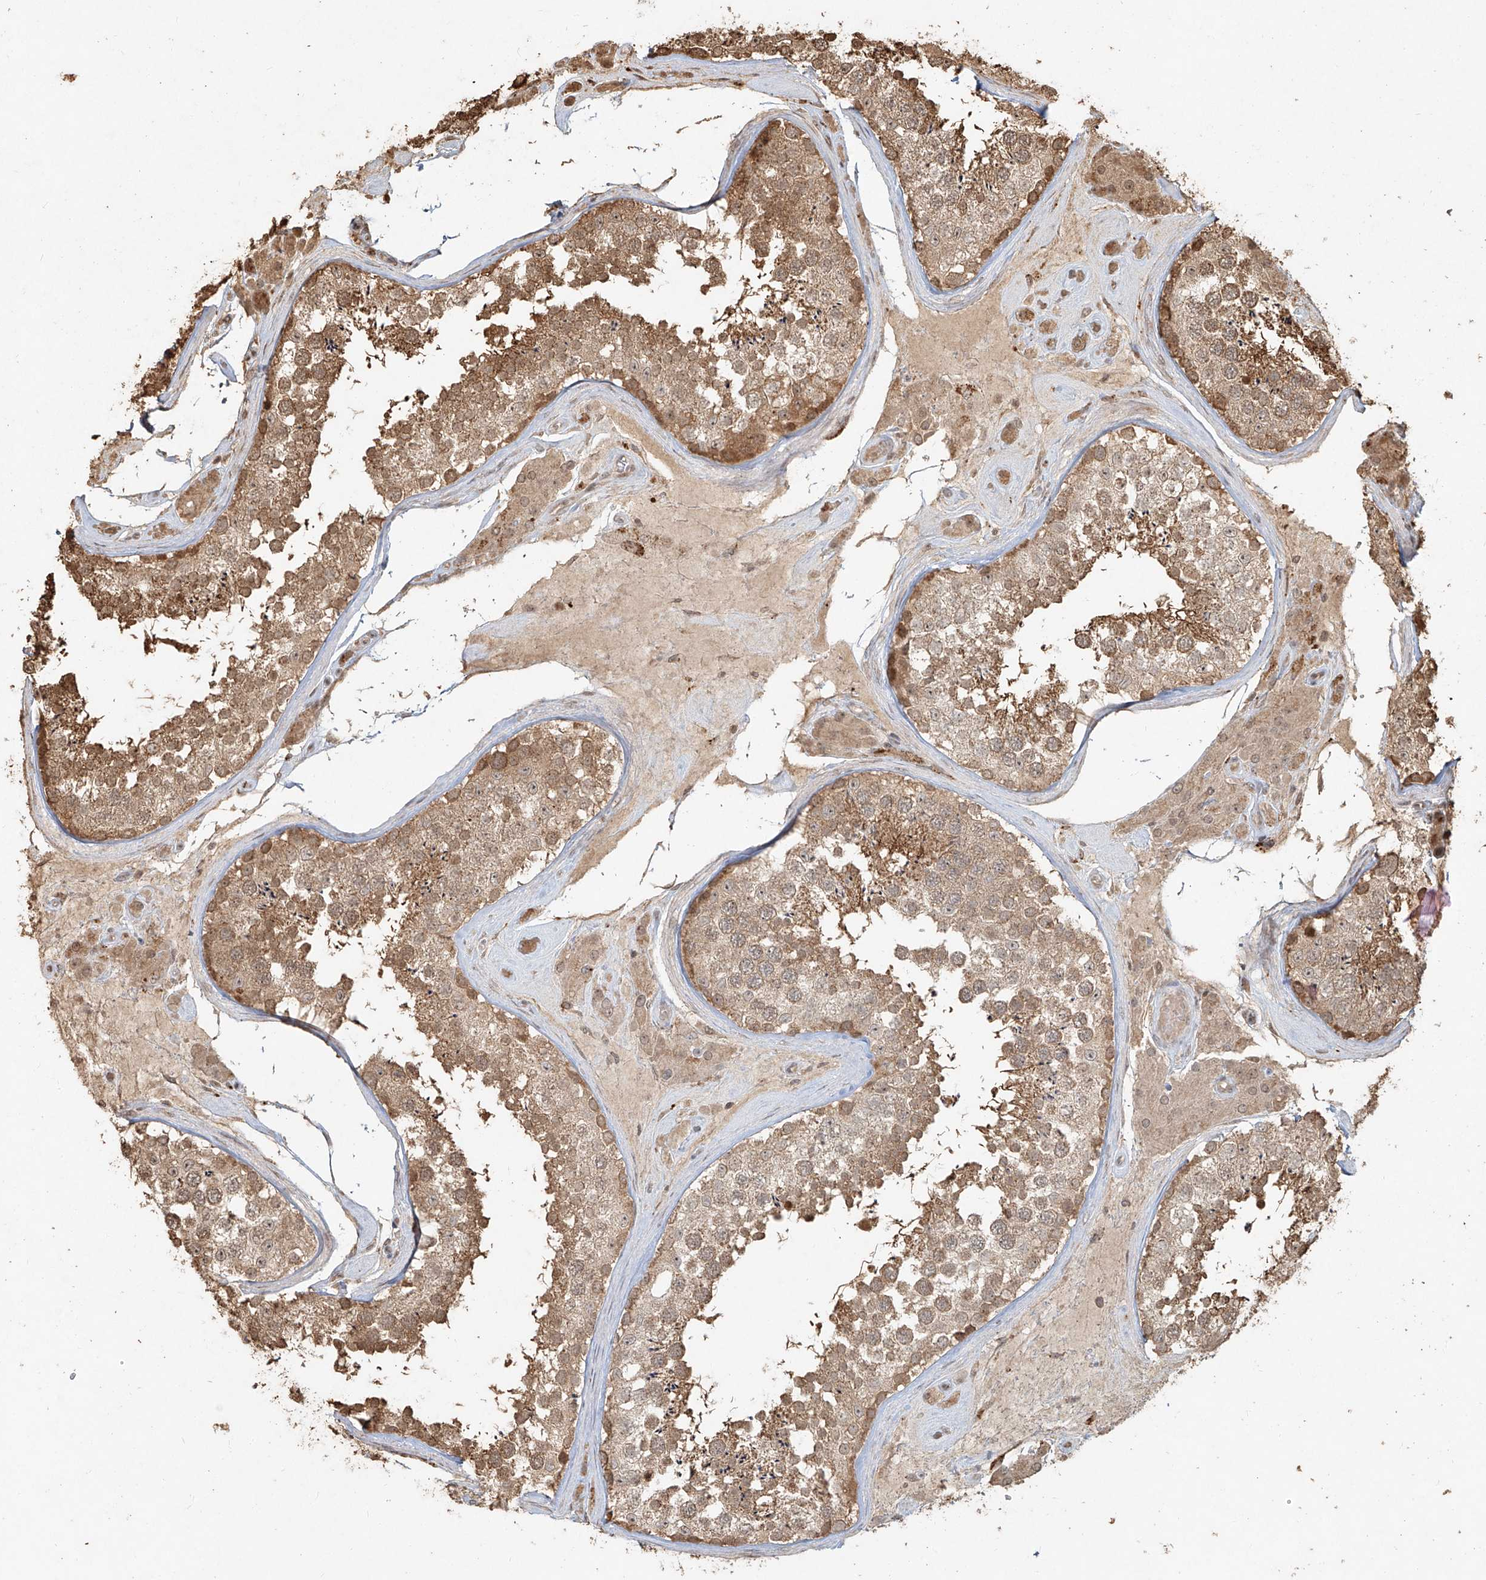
{"staining": {"intensity": "moderate", "quantity": ">75%", "location": "cytoplasmic/membranous,nuclear"}, "tissue": "testis", "cell_type": "Cells in seminiferous ducts", "image_type": "normal", "snomed": [{"axis": "morphology", "description": "Normal tissue, NOS"}, {"axis": "topography", "description": "Testis"}], "caption": "Protein expression analysis of normal testis reveals moderate cytoplasmic/membranous,nuclear staining in approximately >75% of cells in seminiferous ducts.", "gene": "UBE2K", "patient": {"sex": "male", "age": 46}}